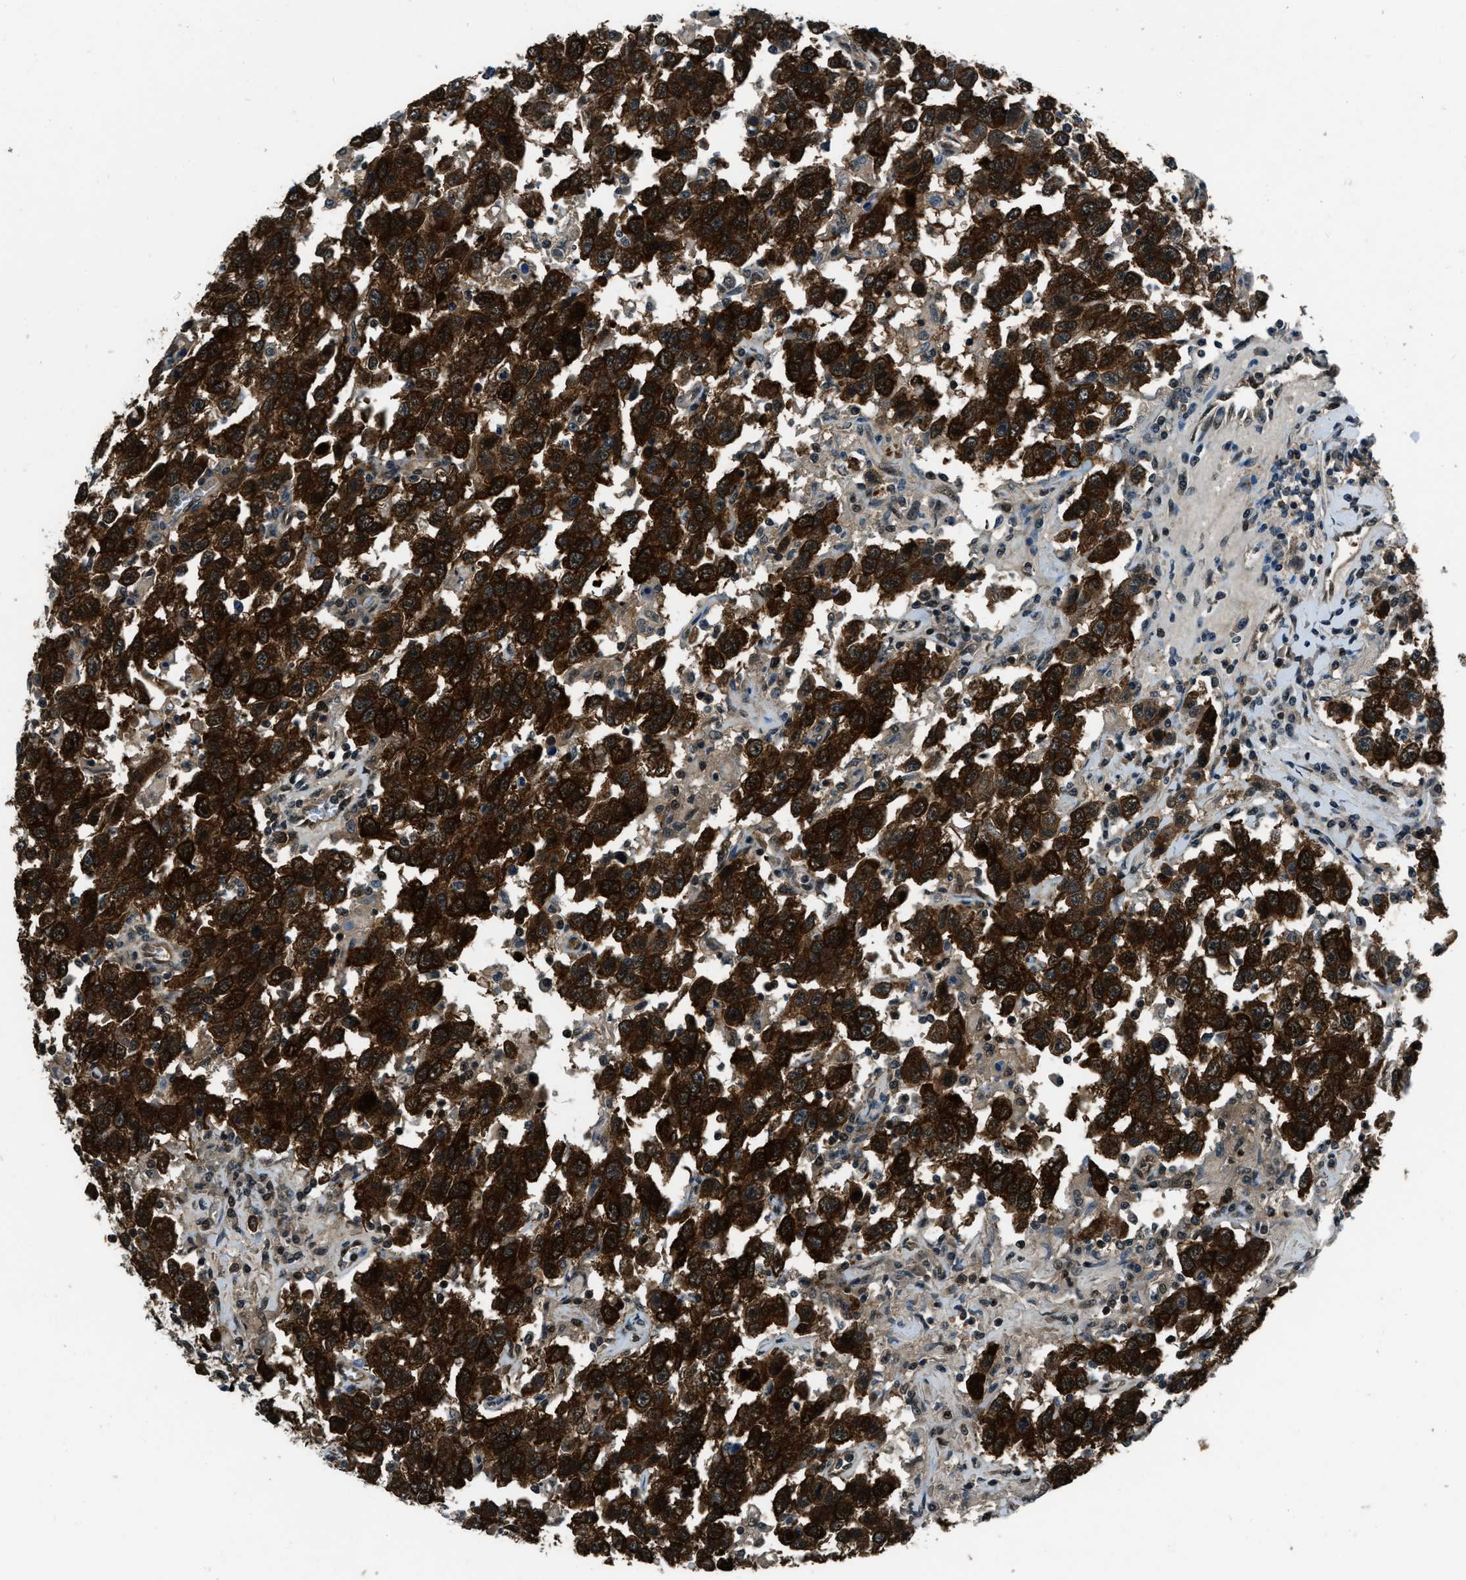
{"staining": {"intensity": "strong", "quantity": ">75%", "location": "cytoplasmic/membranous,nuclear"}, "tissue": "testis cancer", "cell_type": "Tumor cells", "image_type": "cancer", "snomed": [{"axis": "morphology", "description": "Seminoma, NOS"}, {"axis": "topography", "description": "Testis"}], "caption": "Strong cytoplasmic/membranous and nuclear protein expression is present in about >75% of tumor cells in testis seminoma.", "gene": "NUDCD3", "patient": {"sex": "male", "age": 41}}